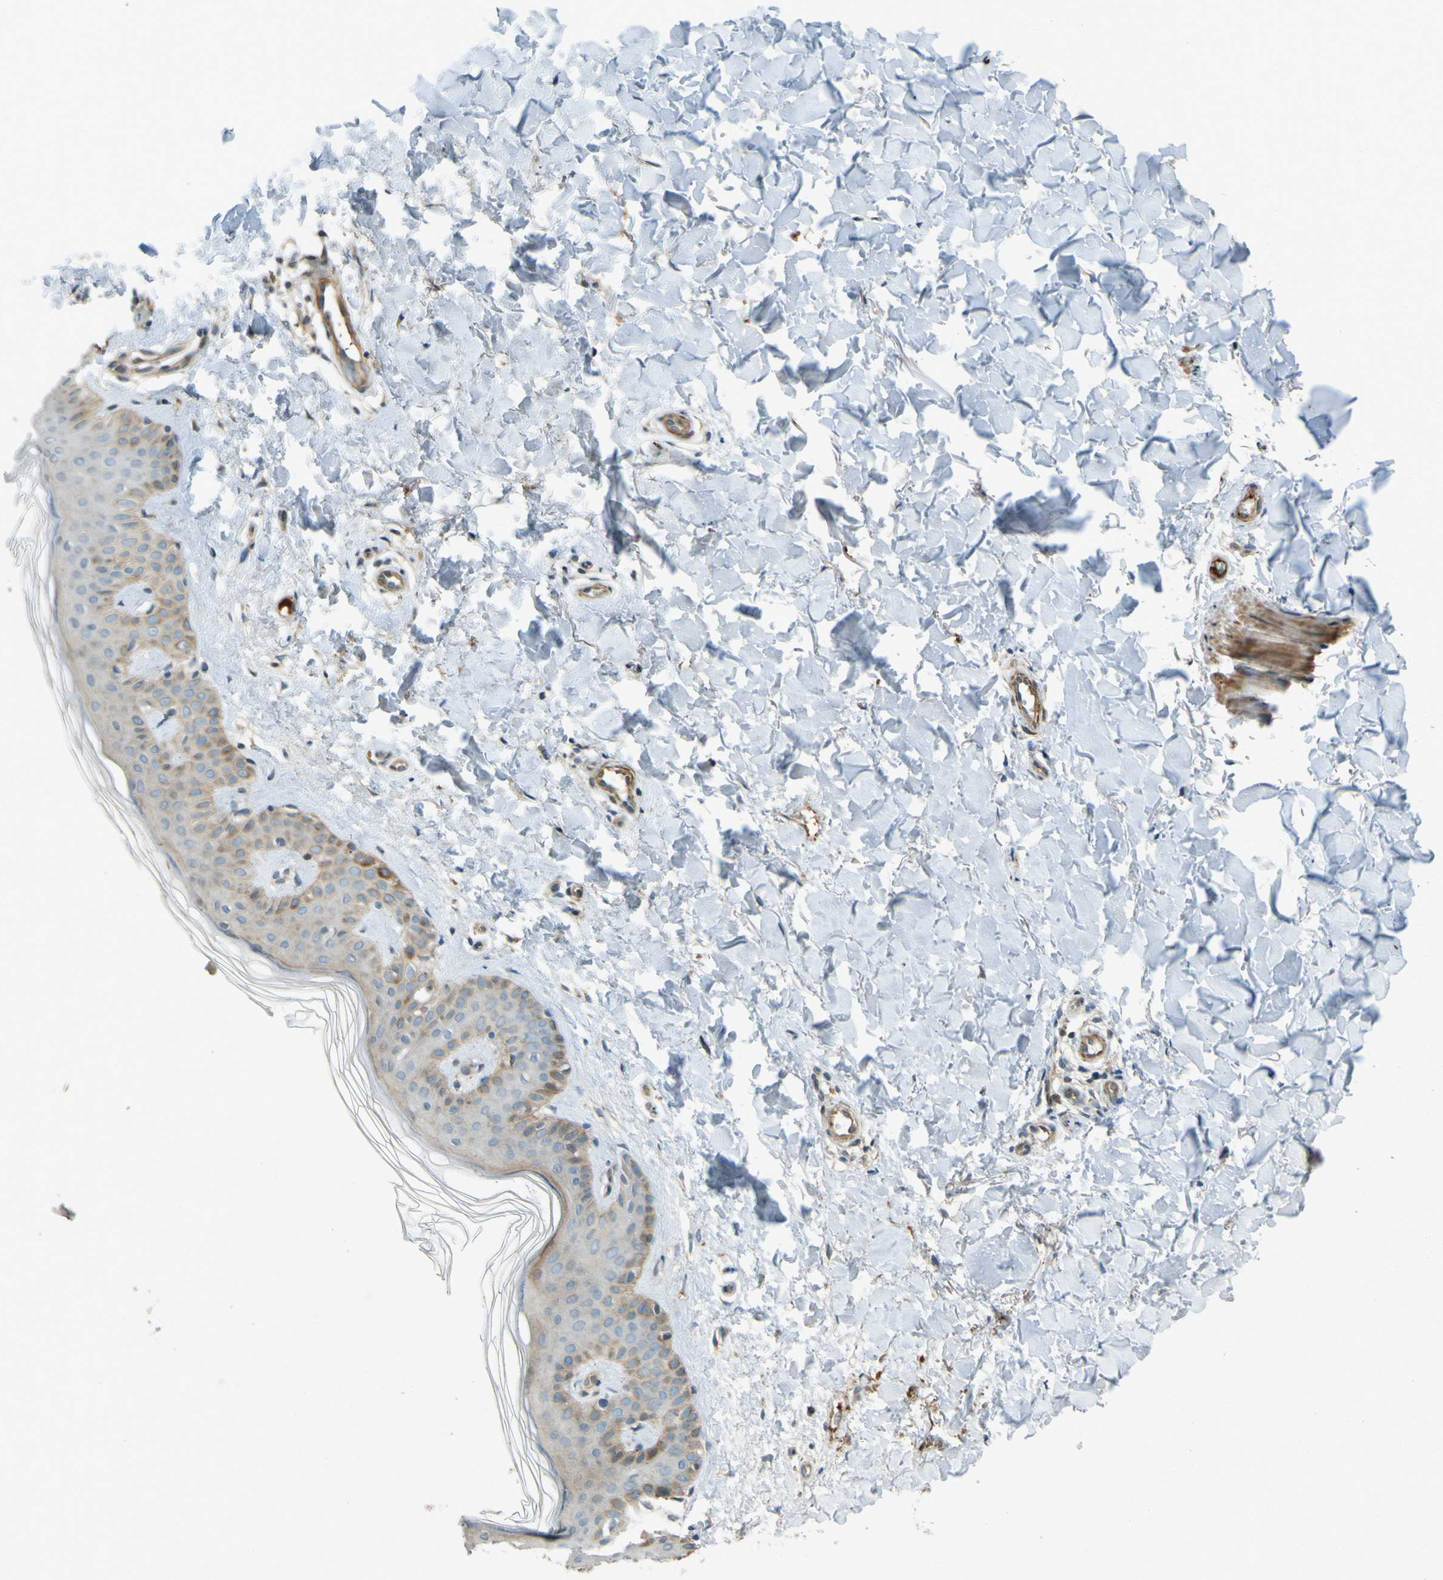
{"staining": {"intensity": "moderate", "quantity": ">75%", "location": "cytoplasmic/membranous"}, "tissue": "skin", "cell_type": "Fibroblasts", "image_type": "normal", "snomed": [{"axis": "morphology", "description": "Normal tissue, NOS"}, {"axis": "topography", "description": "Skin"}], "caption": "A high-resolution micrograph shows IHC staining of normal skin, which shows moderate cytoplasmic/membranous staining in approximately >75% of fibroblasts.", "gene": "LPCAT1", "patient": {"sex": "male", "age": 67}}